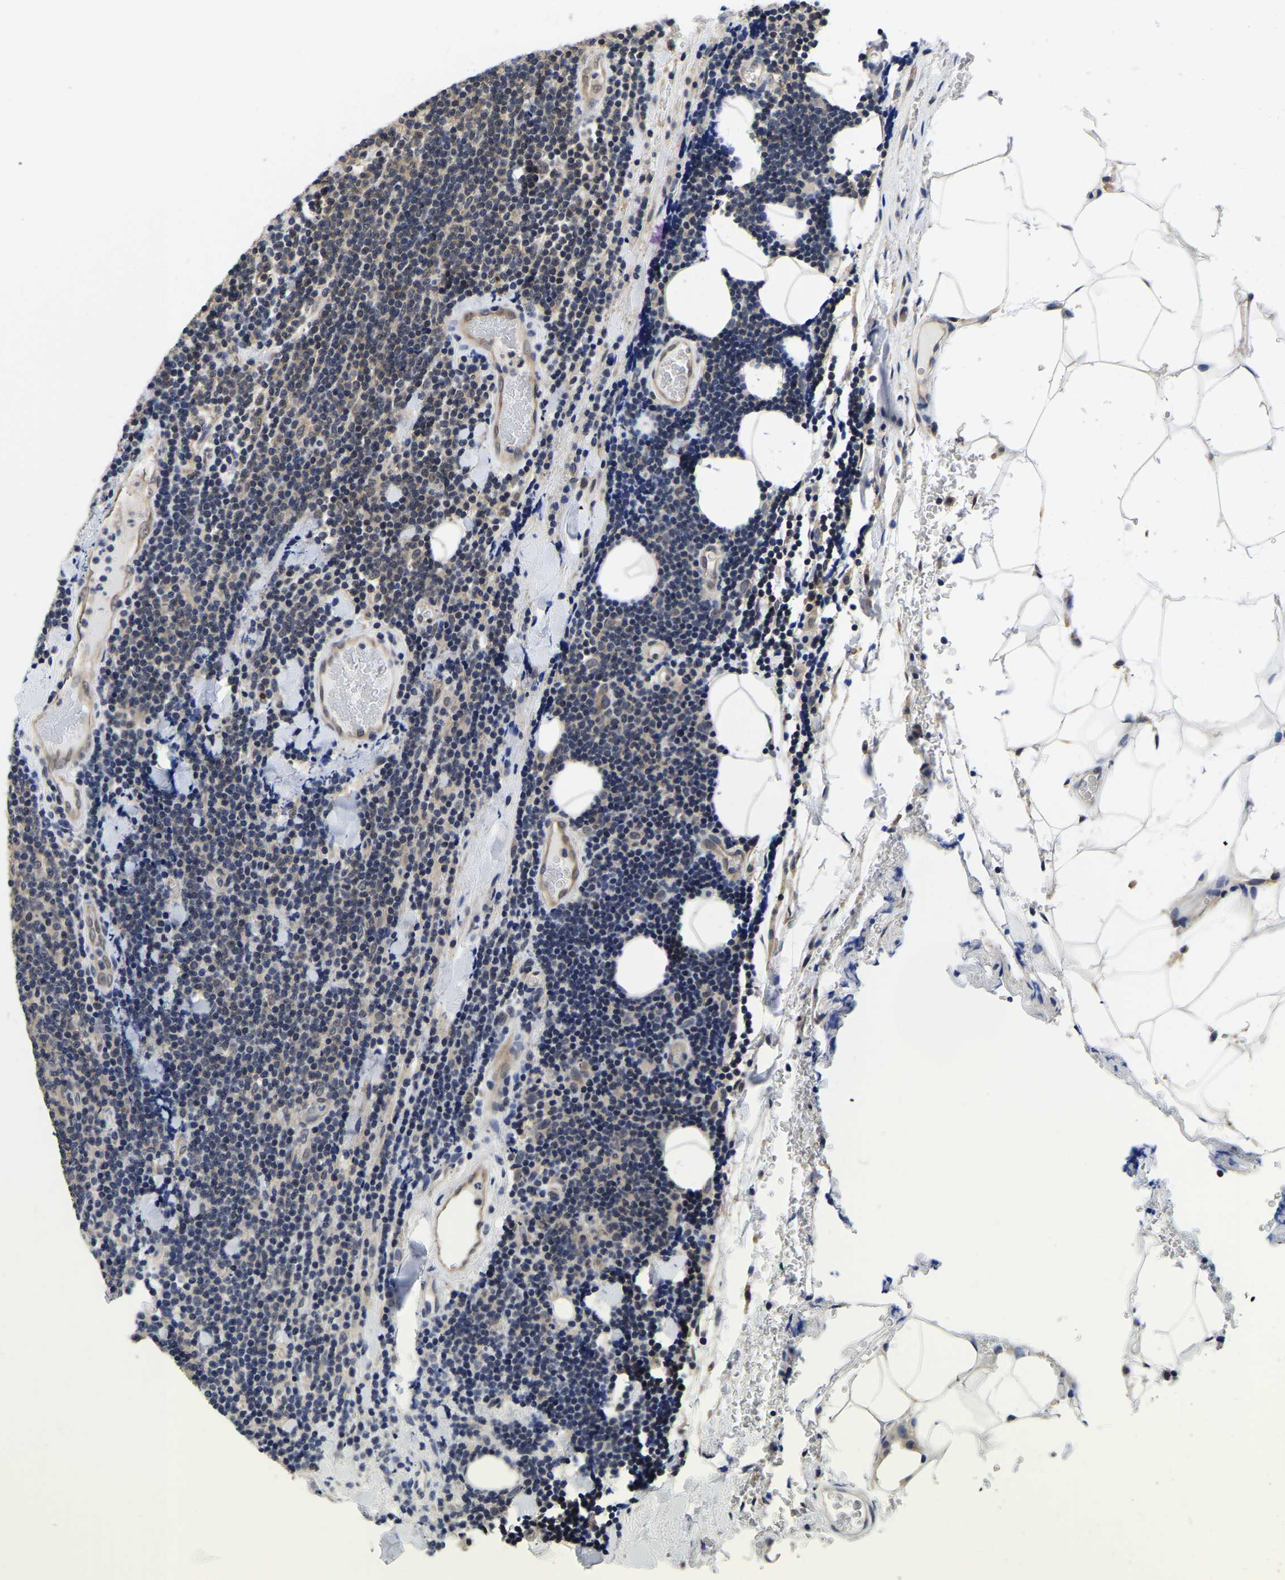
{"staining": {"intensity": "negative", "quantity": "none", "location": "none"}, "tissue": "lymphoma", "cell_type": "Tumor cells", "image_type": "cancer", "snomed": [{"axis": "morphology", "description": "Malignant lymphoma, non-Hodgkin's type, Low grade"}, {"axis": "topography", "description": "Lymph node"}], "caption": "IHC histopathology image of neoplastic tissue: malignant lymphoma, non-Hodgkin's type (low-grade) stained with DAB displays no significant protein expression in tumor cells. Nuclei are stained in blue.", "gene": "MCOLN2", "patient": {"sex": "male", "age": 66}}